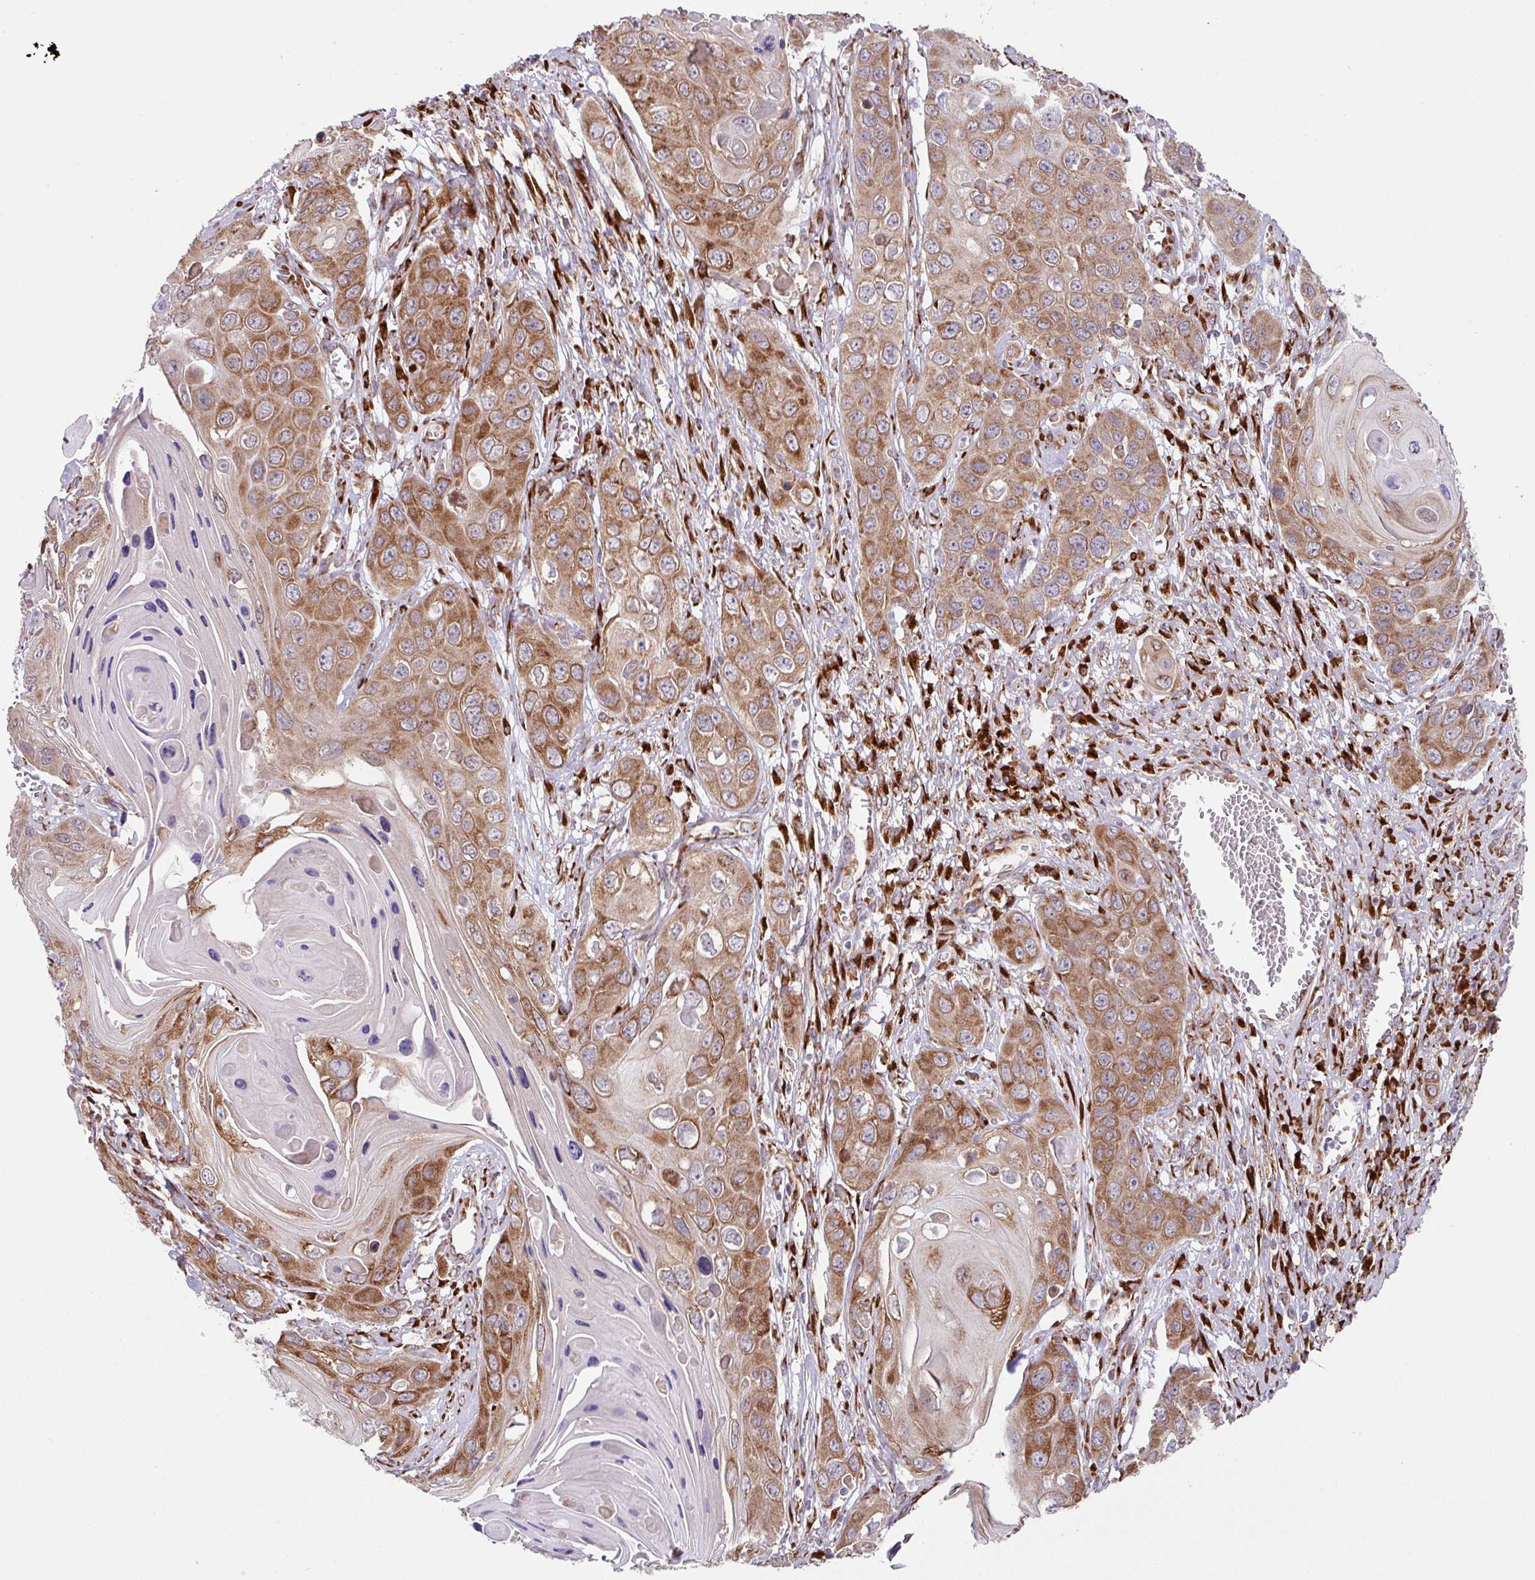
{"staining": {"intensity": "moderate", "quantity": ">75%", "location": "cytoplasmic/membranous"}, "tissue": "skin cancer", "cell_type": "Tumor cells", "image_type": "cancer", "snomed": [{"axis": "morphology", "description": "Squamous cell carcinoma, NOS"}, {"axis": "topography", "description": "Skin"}], "caption": "About >75% of tumor cells in human skin cancer demonstrate moderate cytoplasmic/membranous protein expression as visualized by brown immunohistochemical staining.", "gene": "SLC39A7", "patient": {"sex": "male", "age": 55}}